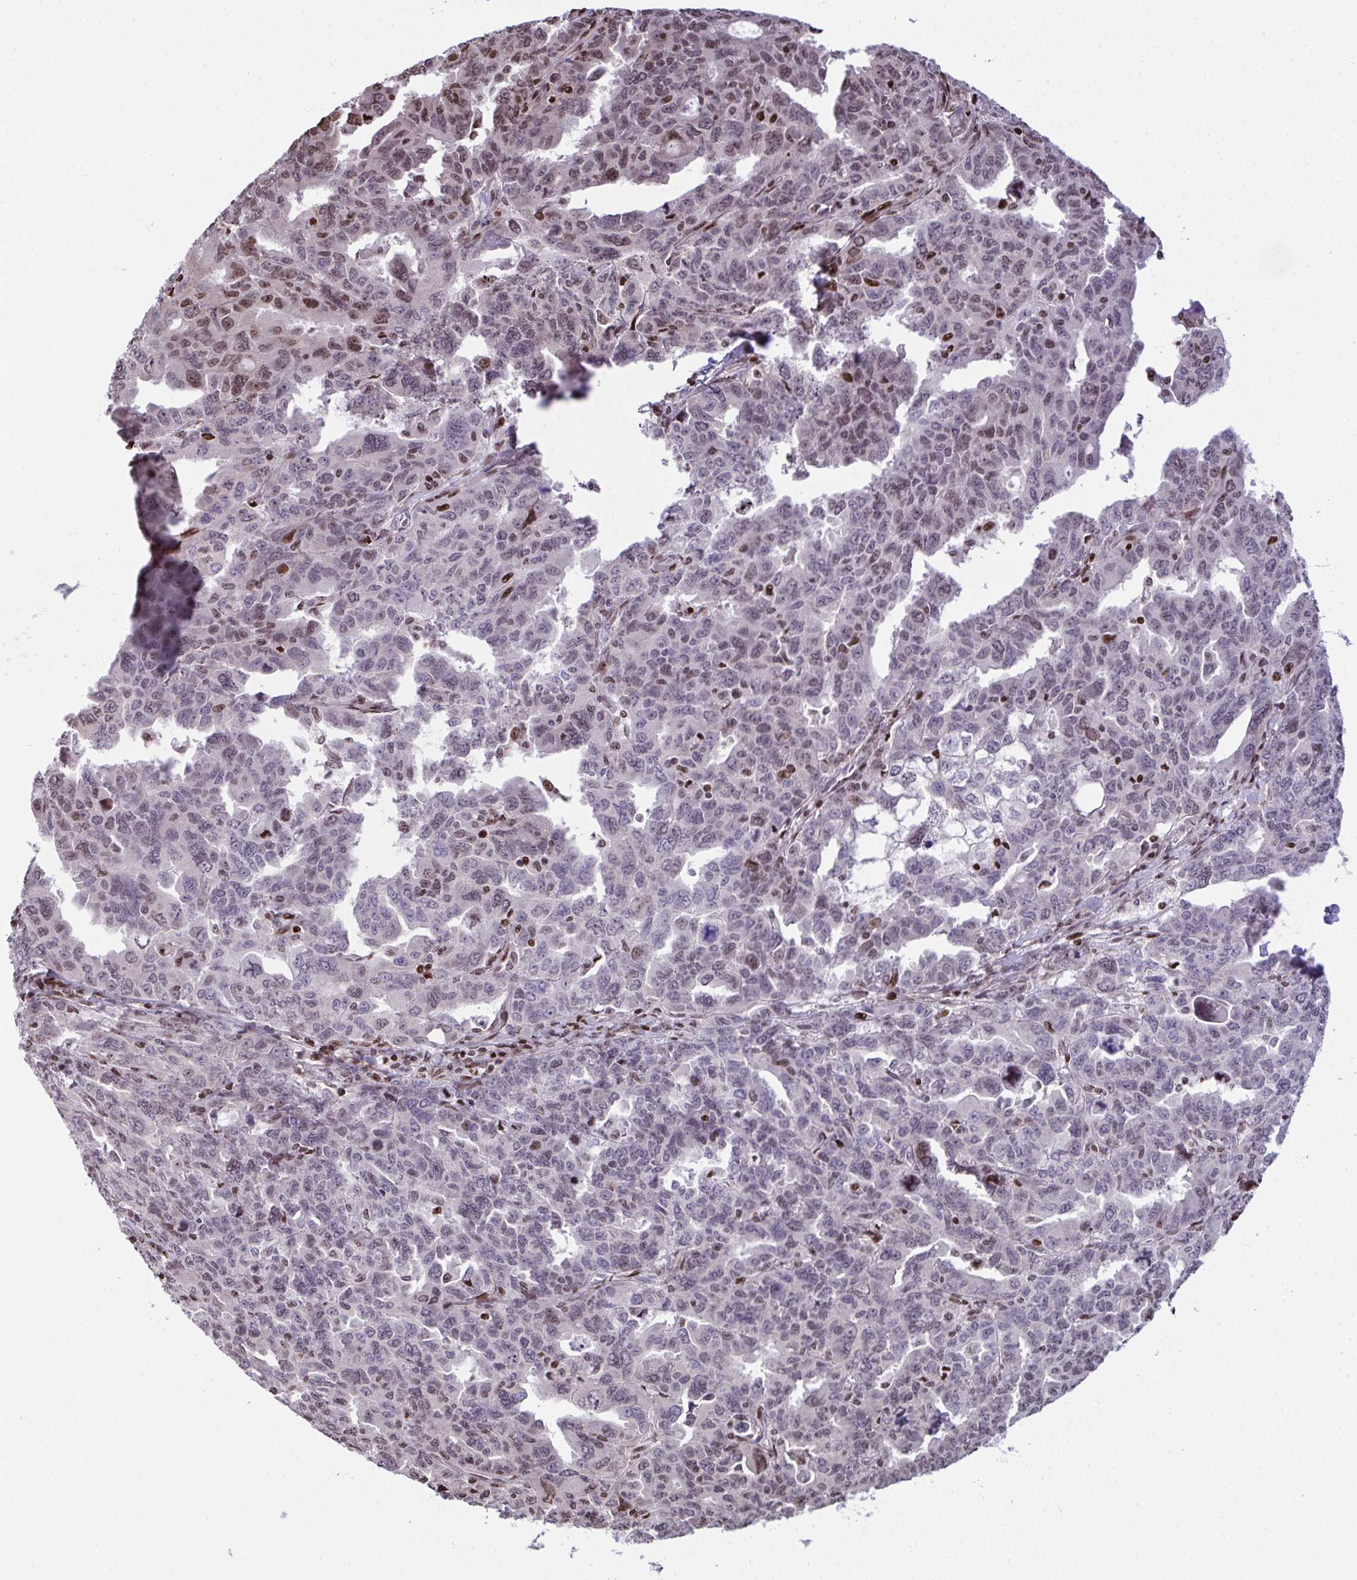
{"staining": {"intensity": "moderate", "quantity": "<25%", "location": "nuclear"}, "tissue": "ovarian cancer", "cell_type": "Tumor cells", "image_type": "cancer", "snomed": [{"axis": "morphology", "description": "Adenocarcinoma, NOS"}, {"axis": "morphology", "description": "Carcinoma, endometroid"}, {"axis": "topography", "description": "Ovary"}], "caption": "Protein expression by IHC shows moderate nuclear expression in about <25% of tumor cells in ovarian cancer.", "gene": "RAPGEF5", "patient": {"sex": "female", "age": 72}}